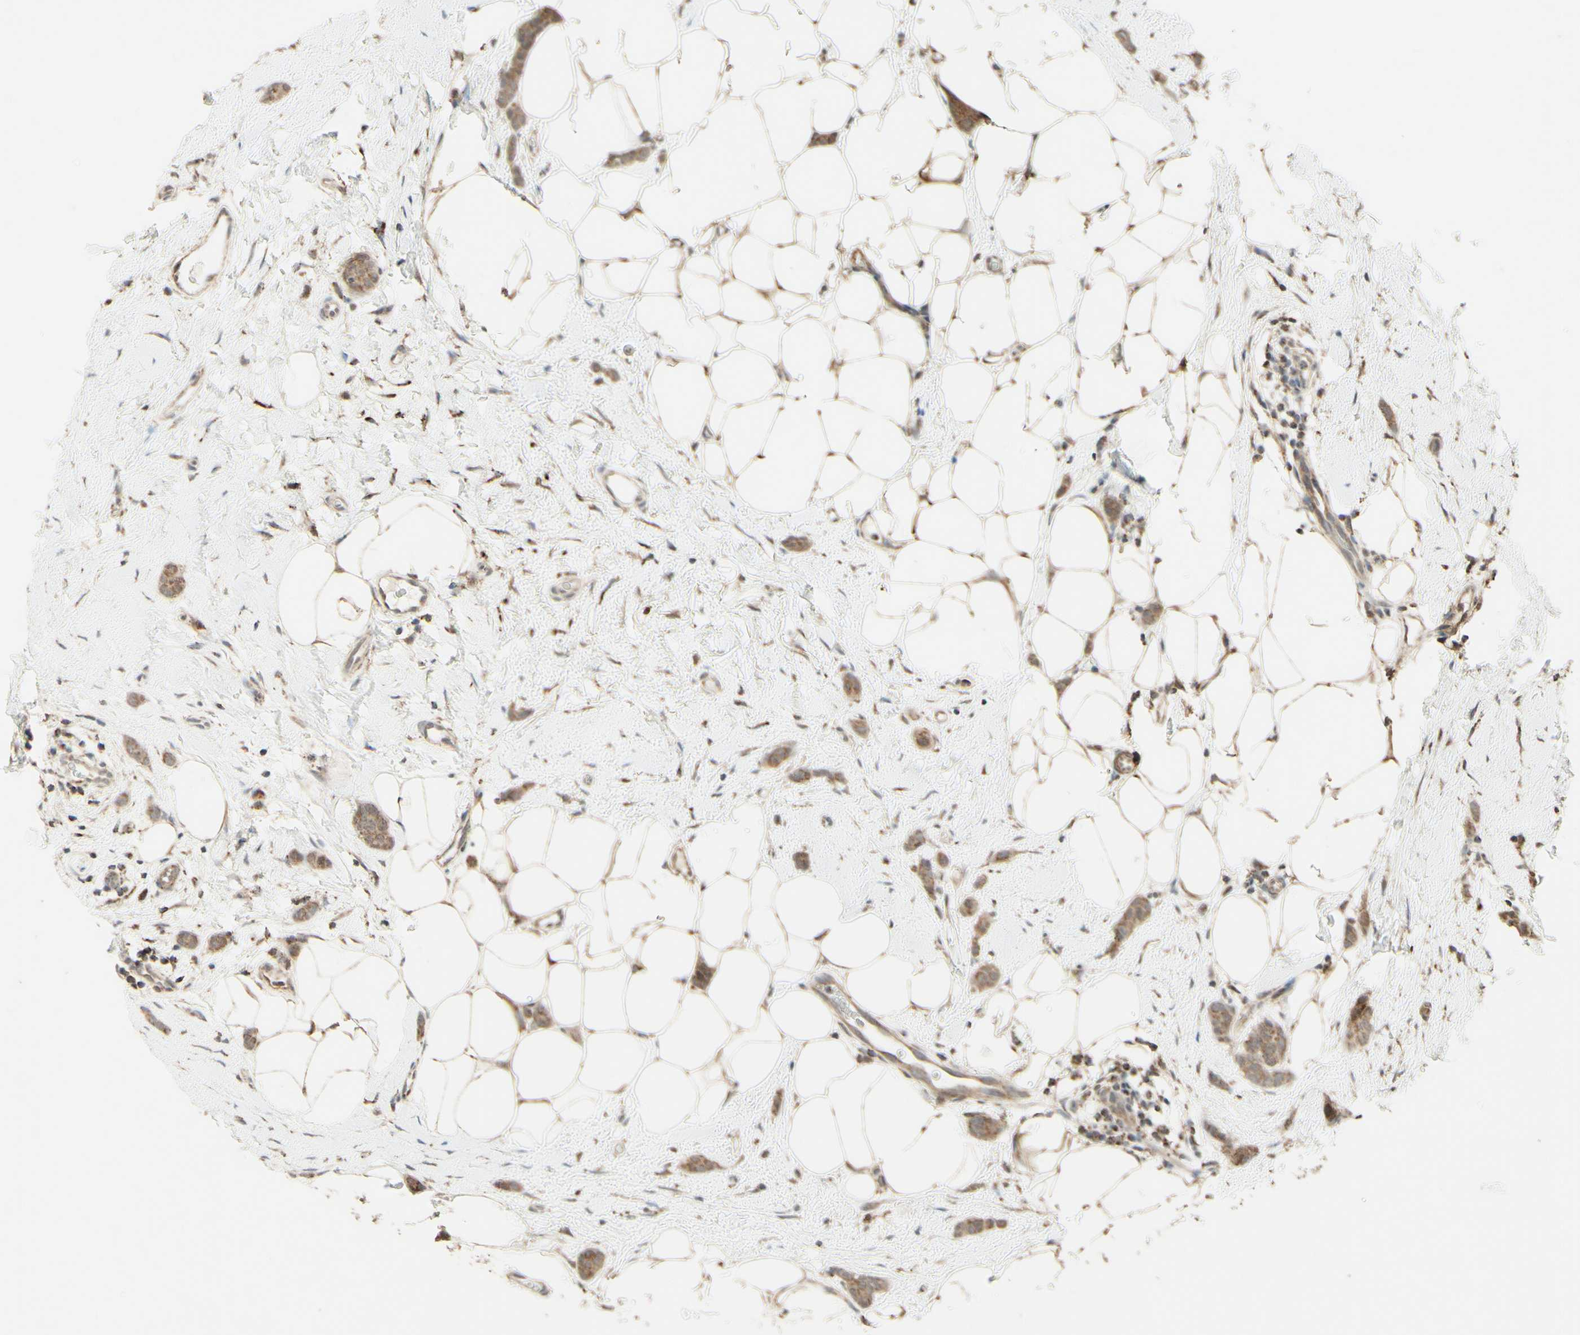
{"staining": {"intensity": "moderate", "quantity": ">75%", "location": "cytoplasmic/membranous"}, "tissue": "breast cancer", "cell_type": "Tumor cells", "image_type": "cancer", "snomed": [{"axis": "morphology", "description": "Lobular carcinoma"}, {"axis": "topography", "description": "Skin"}, {"axis": "topography", "description": "Breast"}], "caption": "Protein expression analysis of human breast cancer (lobular carcinoma) reveals moderate cytoplasmic/membranous expression in approximately >75% of tumor cells.", "gene": "DHRS3", "patient": {"sex": "female", "age": 46}}